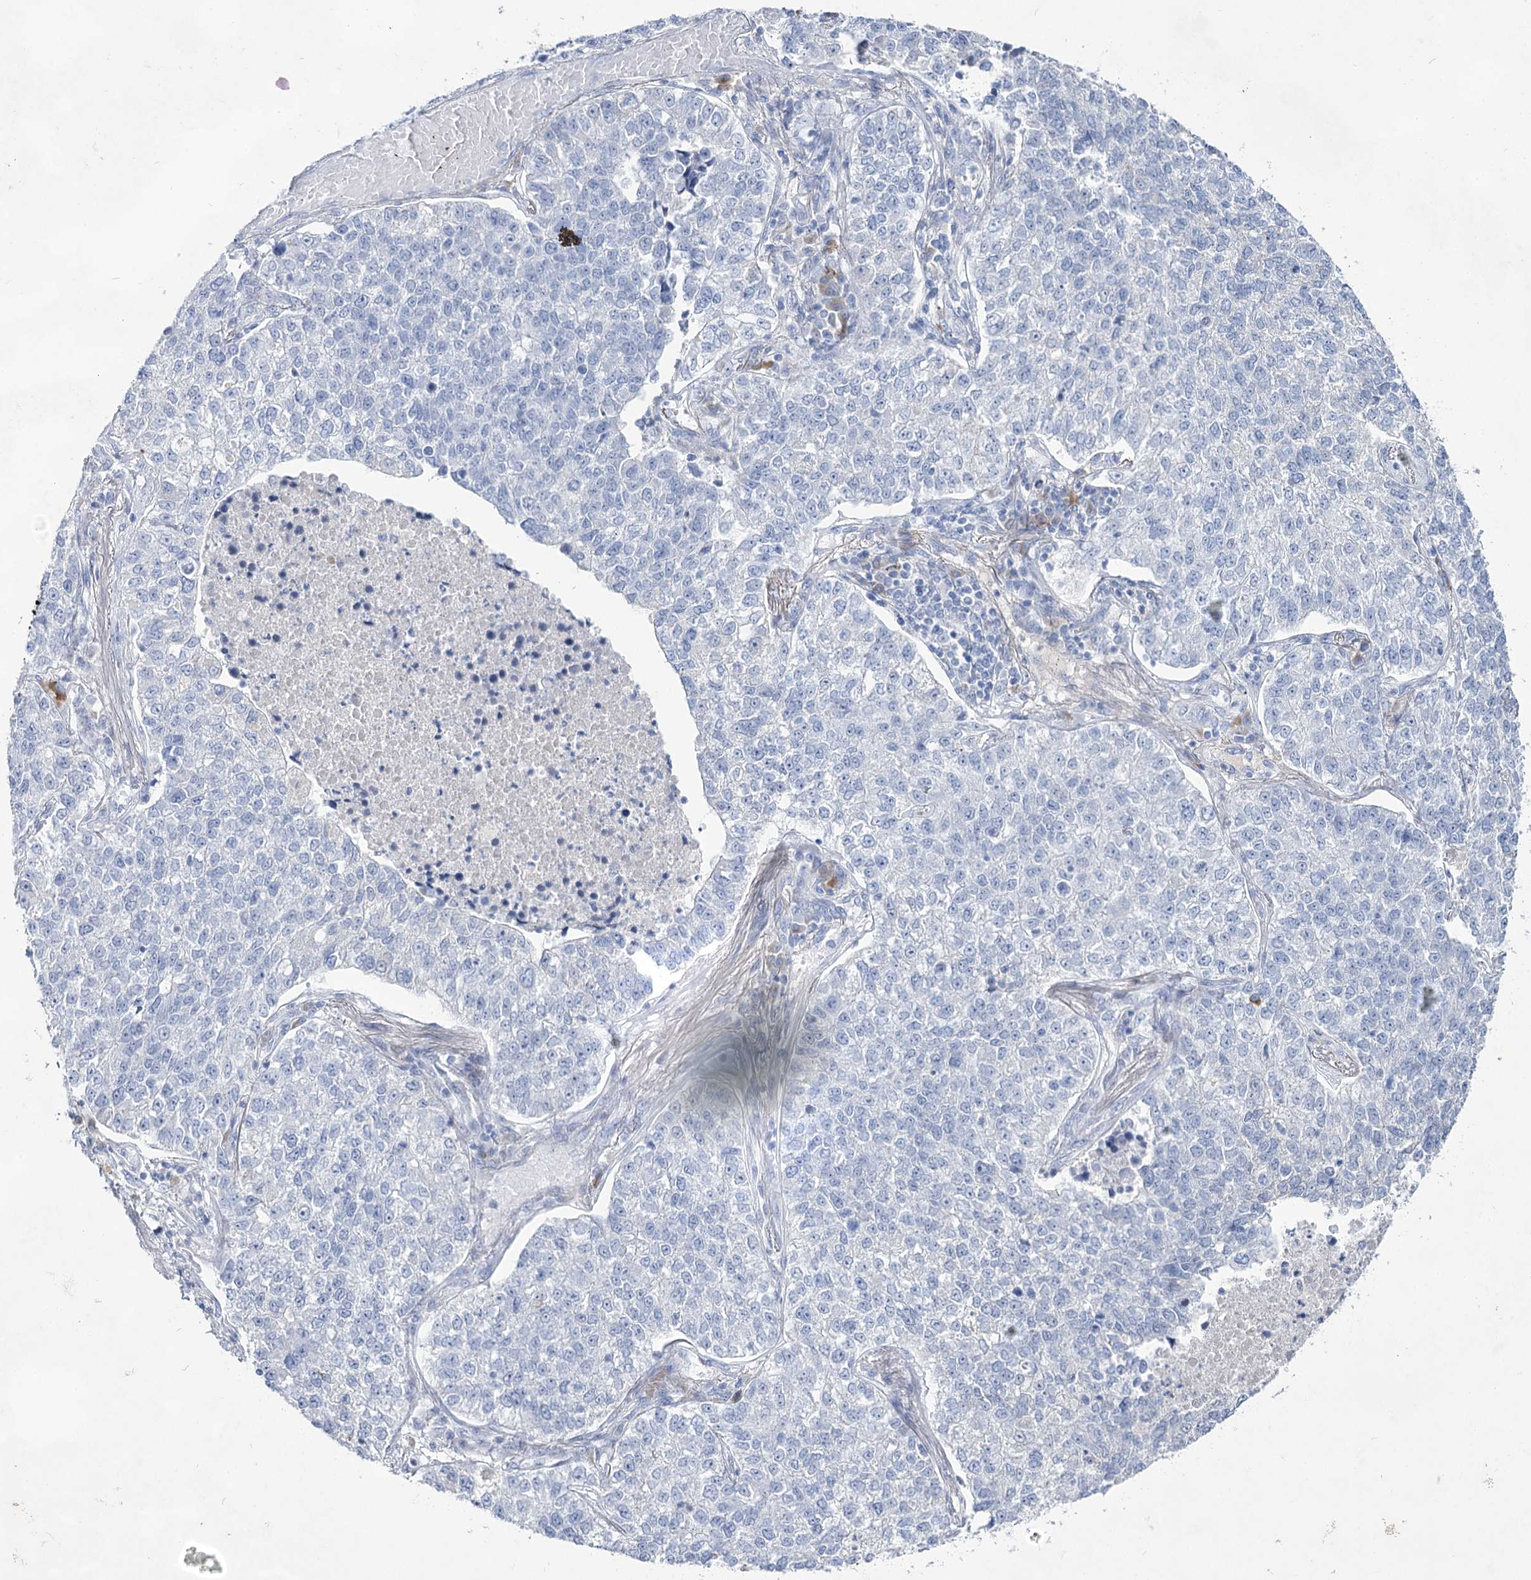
{"staining": {"intensity": "negative", "quantity": "none", "location": "none"}, "tissue": "lung cancer", "cell_type": "Tumor cells", "image_type": "cancer", "snomed": [{"axis": "morphology", "description": "Adenocarcinoma, NOS"}, {"axis": "topography", "description": "Lung"}], "caption": "Lung cancer was stained to show a protein in brown. There is no significant staining in tumor cells.", "gene": "ACRV1", "patient": {"sex": "male", "age": 49}}